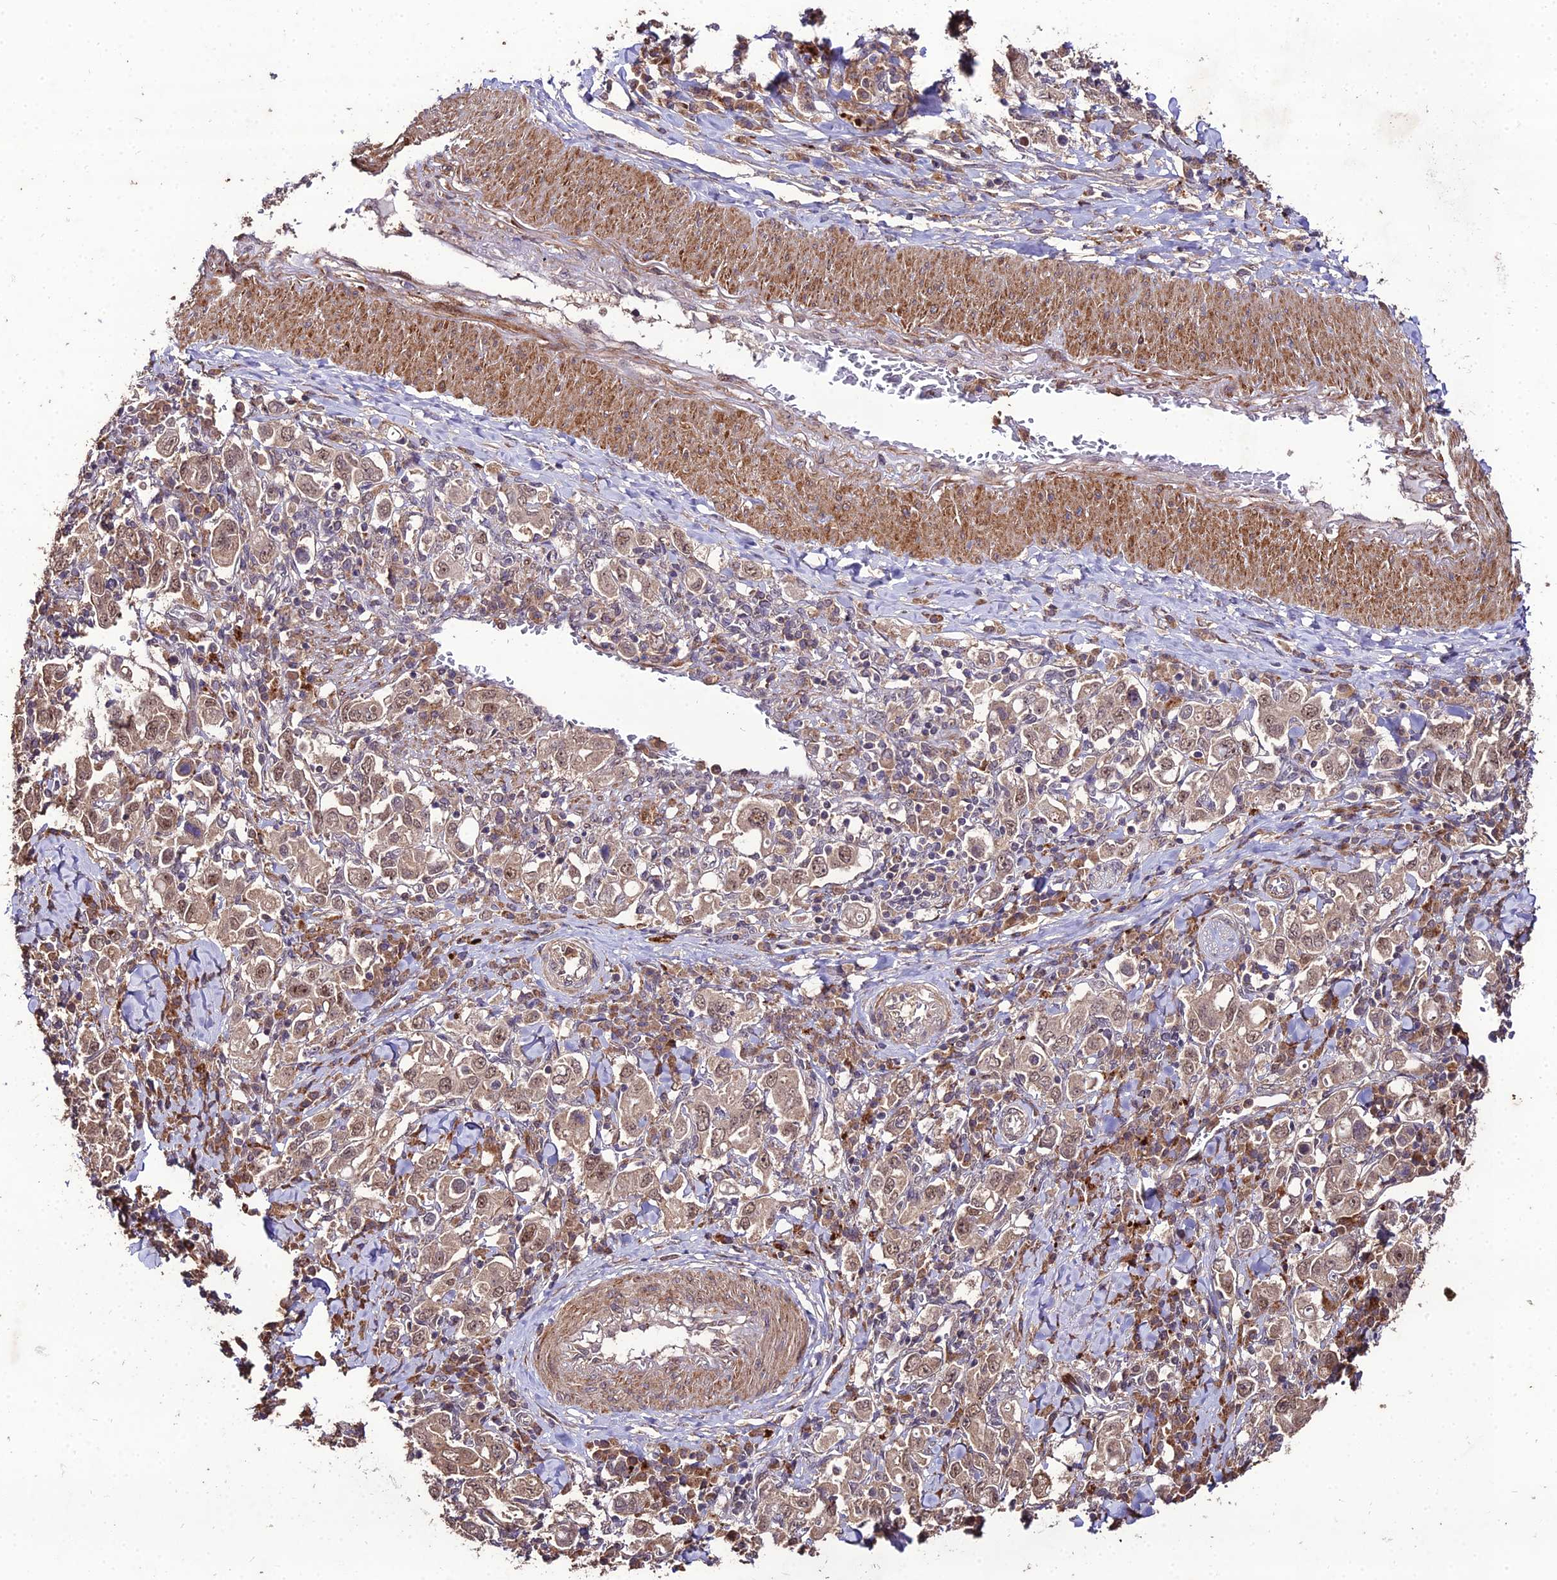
{"staining": {"intensity": "weak", "quantity": ">75%", "location": "cytoplasmic/membranous,nuclear"}, "tissue": "stomach cancer", "cell_type": "Tumor cells", "image_type": "cancer", "snomed": [{"axis": "morphology", "description": "Adenocarcinoma, NOS"}, {"axis": "topography", "description": "Stomach, upper"}], "caption": "Protein expression analysis of stomach cancer reveals weak cytoplasmic/membranous and nuclear staining in about >75% of tumor cells. The staining was performed using DAB (3,3'-diaminobenzidine) to visualize the protein expression in brown, while the nuclei were stained in blue with hematoxylin (Magnification: 20x).", "gene": "ZNF766", "patient": {"sex": "male", "age": 62}}